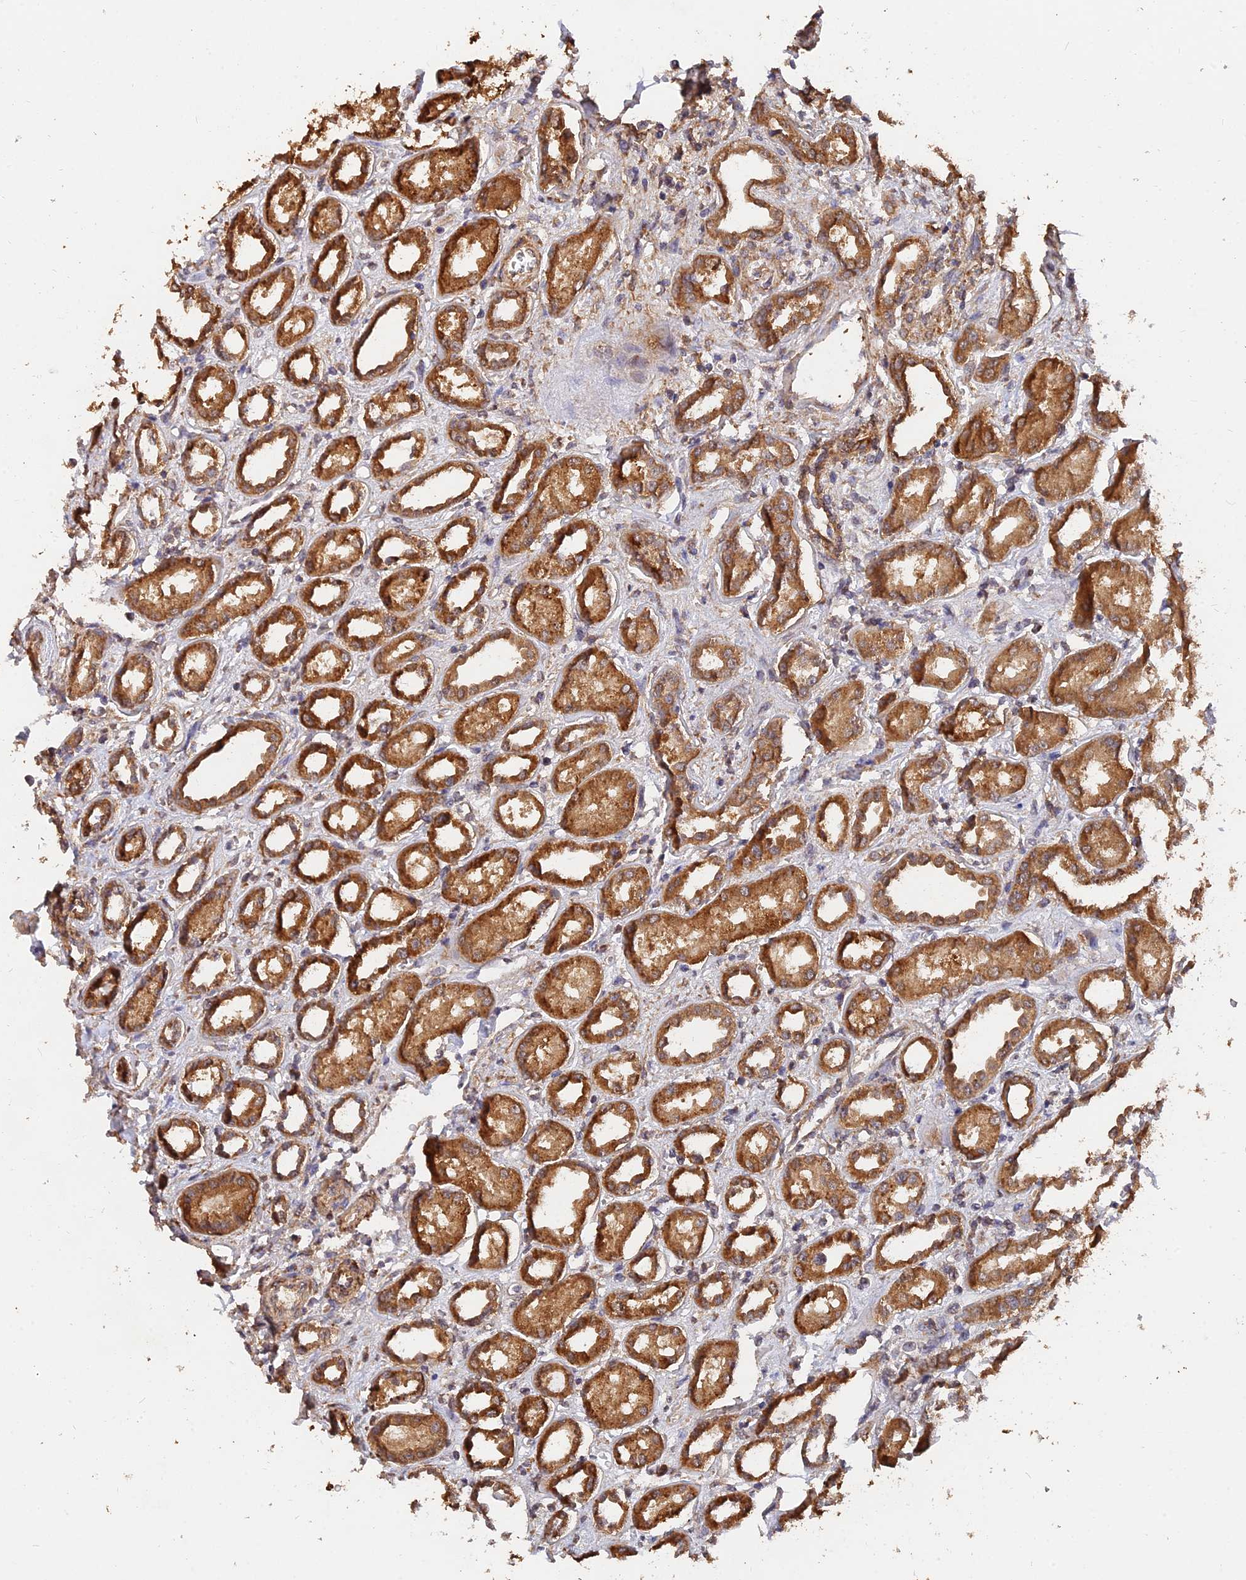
{"staining": {"intensity": "negative", "quantity": "none", "location": "none"}, "tissue": "kidney", "cell_type": "Cells in glomeruli", "image_type": "normal", "snomed": [{"axis": "morphology", "description": "Normal tissue, NOS"}, {"axis": "topography", "description": "Kidney"}], "caption": "High power microscopy micrograph of an immunohistochemistry photomicrograph of normal kidney, revealing no significant positivity in cells in glomeruli.", "gene": "SLC38A11", "patient": {"sex": "male", "age": 59}}